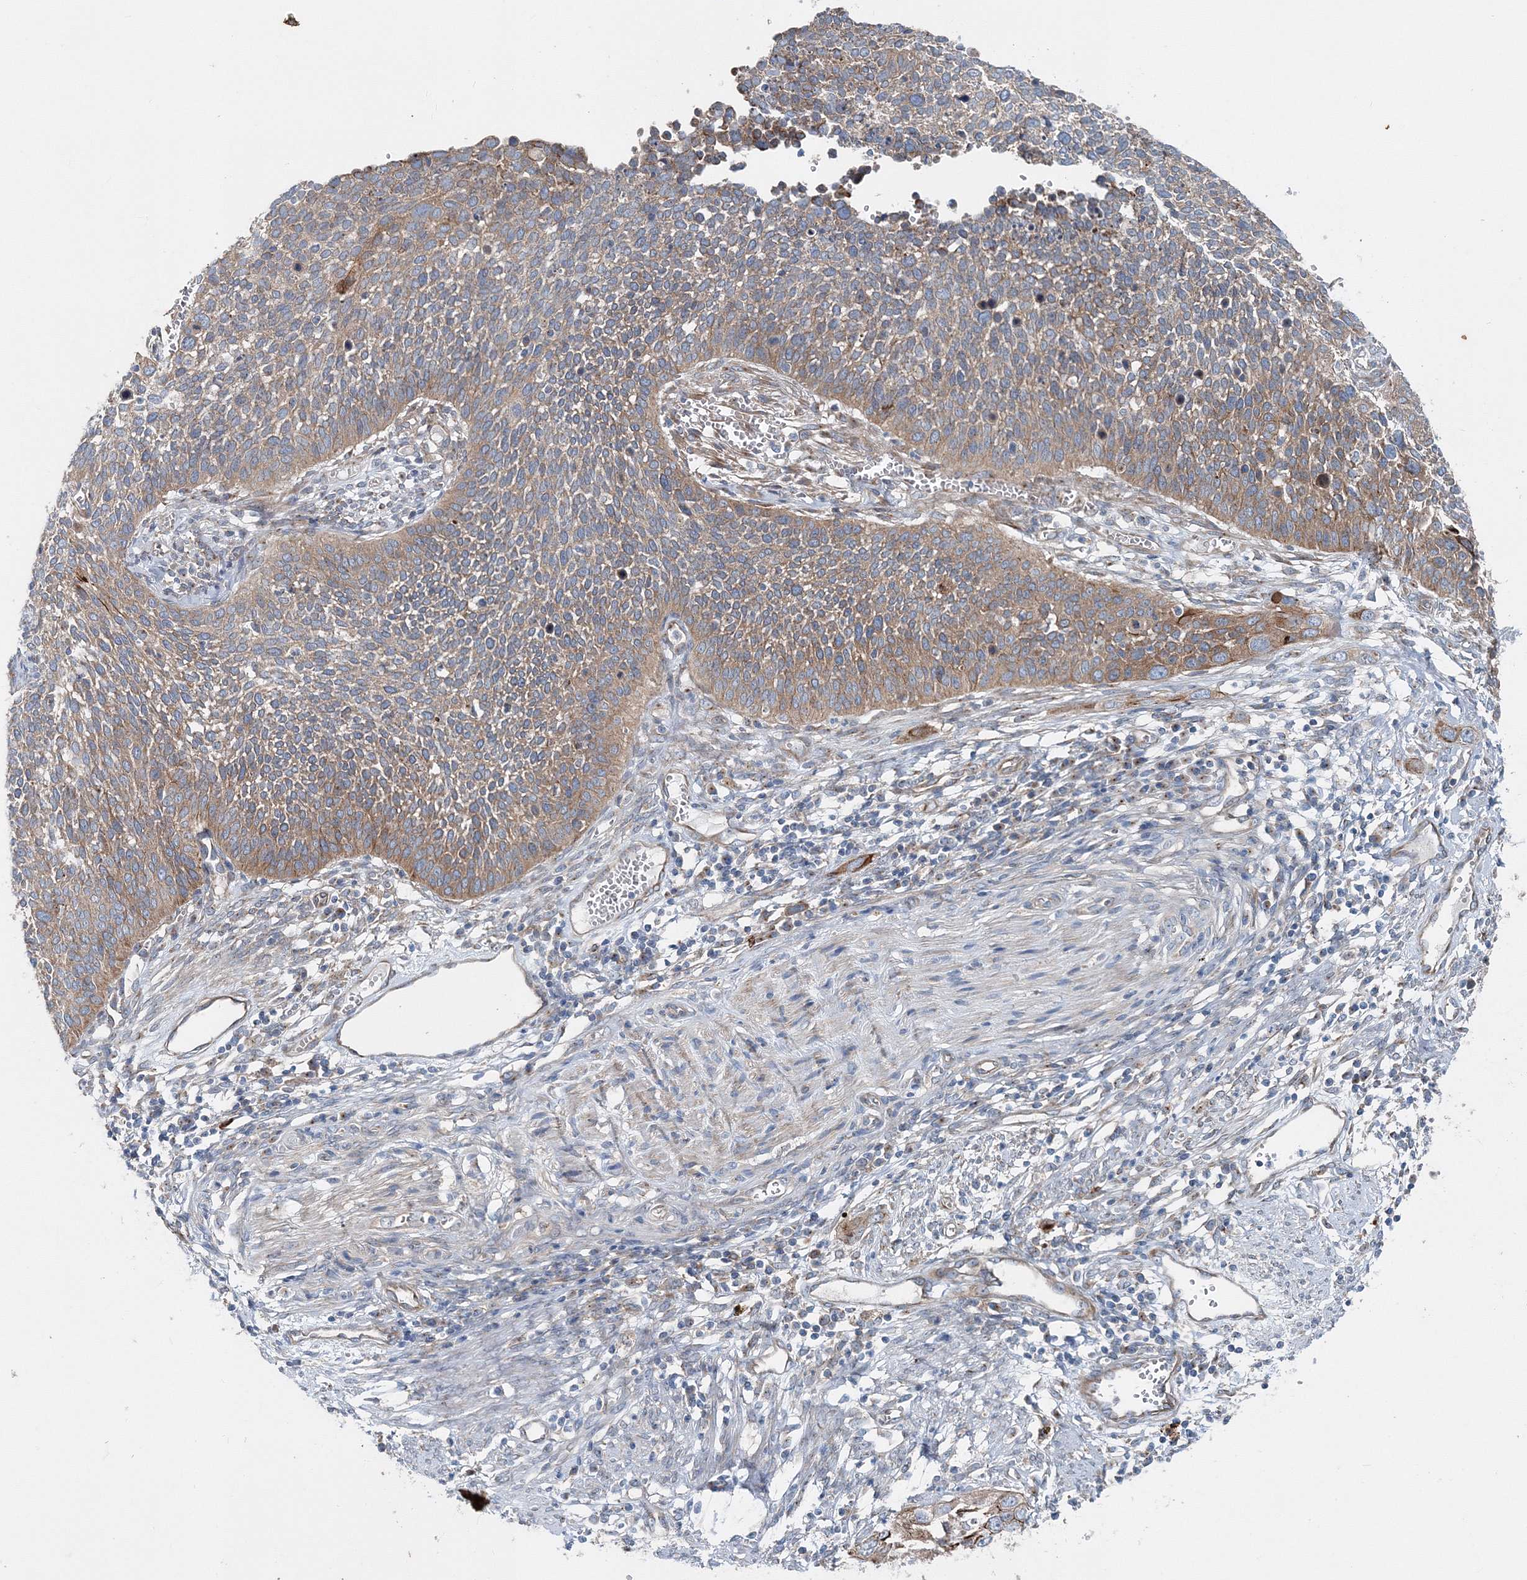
{"staining": {"intensity": "moderate", "quantity": ">75%", "location": "cytoplasmic/membranous"}, "tissue": "cervical cancer", "cell_type": "Tumor cells", "image_type": "cancer", "snomed": [{"axis": "morphology", "description": "Squamous cell carcinoma, NOS"}, {"axis": "topography", "description": "Cervix"}], "caption": "High-power microscopy captured an immunohistochemistry photomicrograph of cervical squamous cell carcinoma, revealing moderate cytoplasmic/membranous staining in about >75% of tumor cells.", "gene": "MPHOSPH9", "patient": {"sex": "female", "age": 34}}